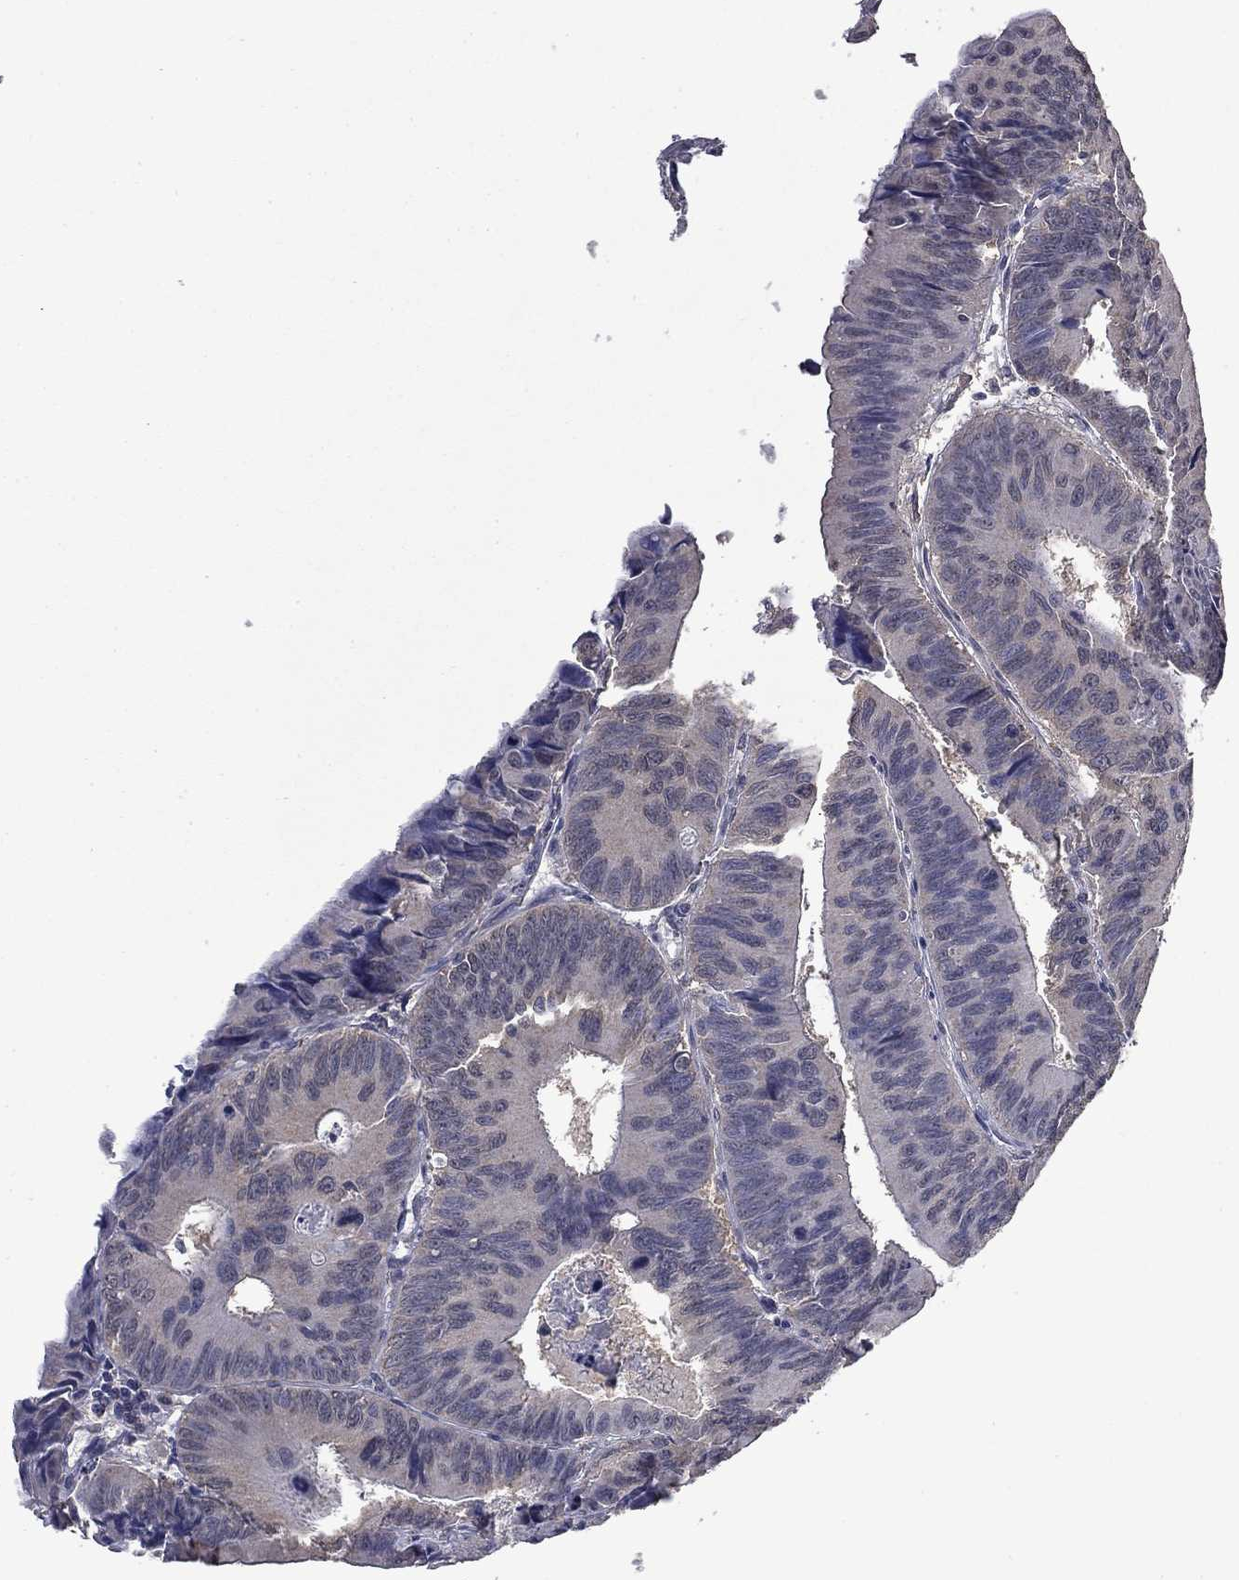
{"staining": {"intensity": "negative", "quantity": "none", "location": "none"}, "tissue": "colorectal cancer", "cell_type": "Tumor cells", "image_type": "cancer", "snomed": [{"axis": "morphology", "description": "Adenocarcinoma, NOS"}, {"axis": "topography", "description": "Rectum"}], "caption": "Immunohistochemical staining of colorectal cancer reveals no significant positivity in tumor cells. (DAB (3,3'-diaminobenzidine) immunohistochemistry visualized using brightfield microscopy, high magnification).", "gene": "MFAP3L", "patient": {"sex": "male", "age": 67}}